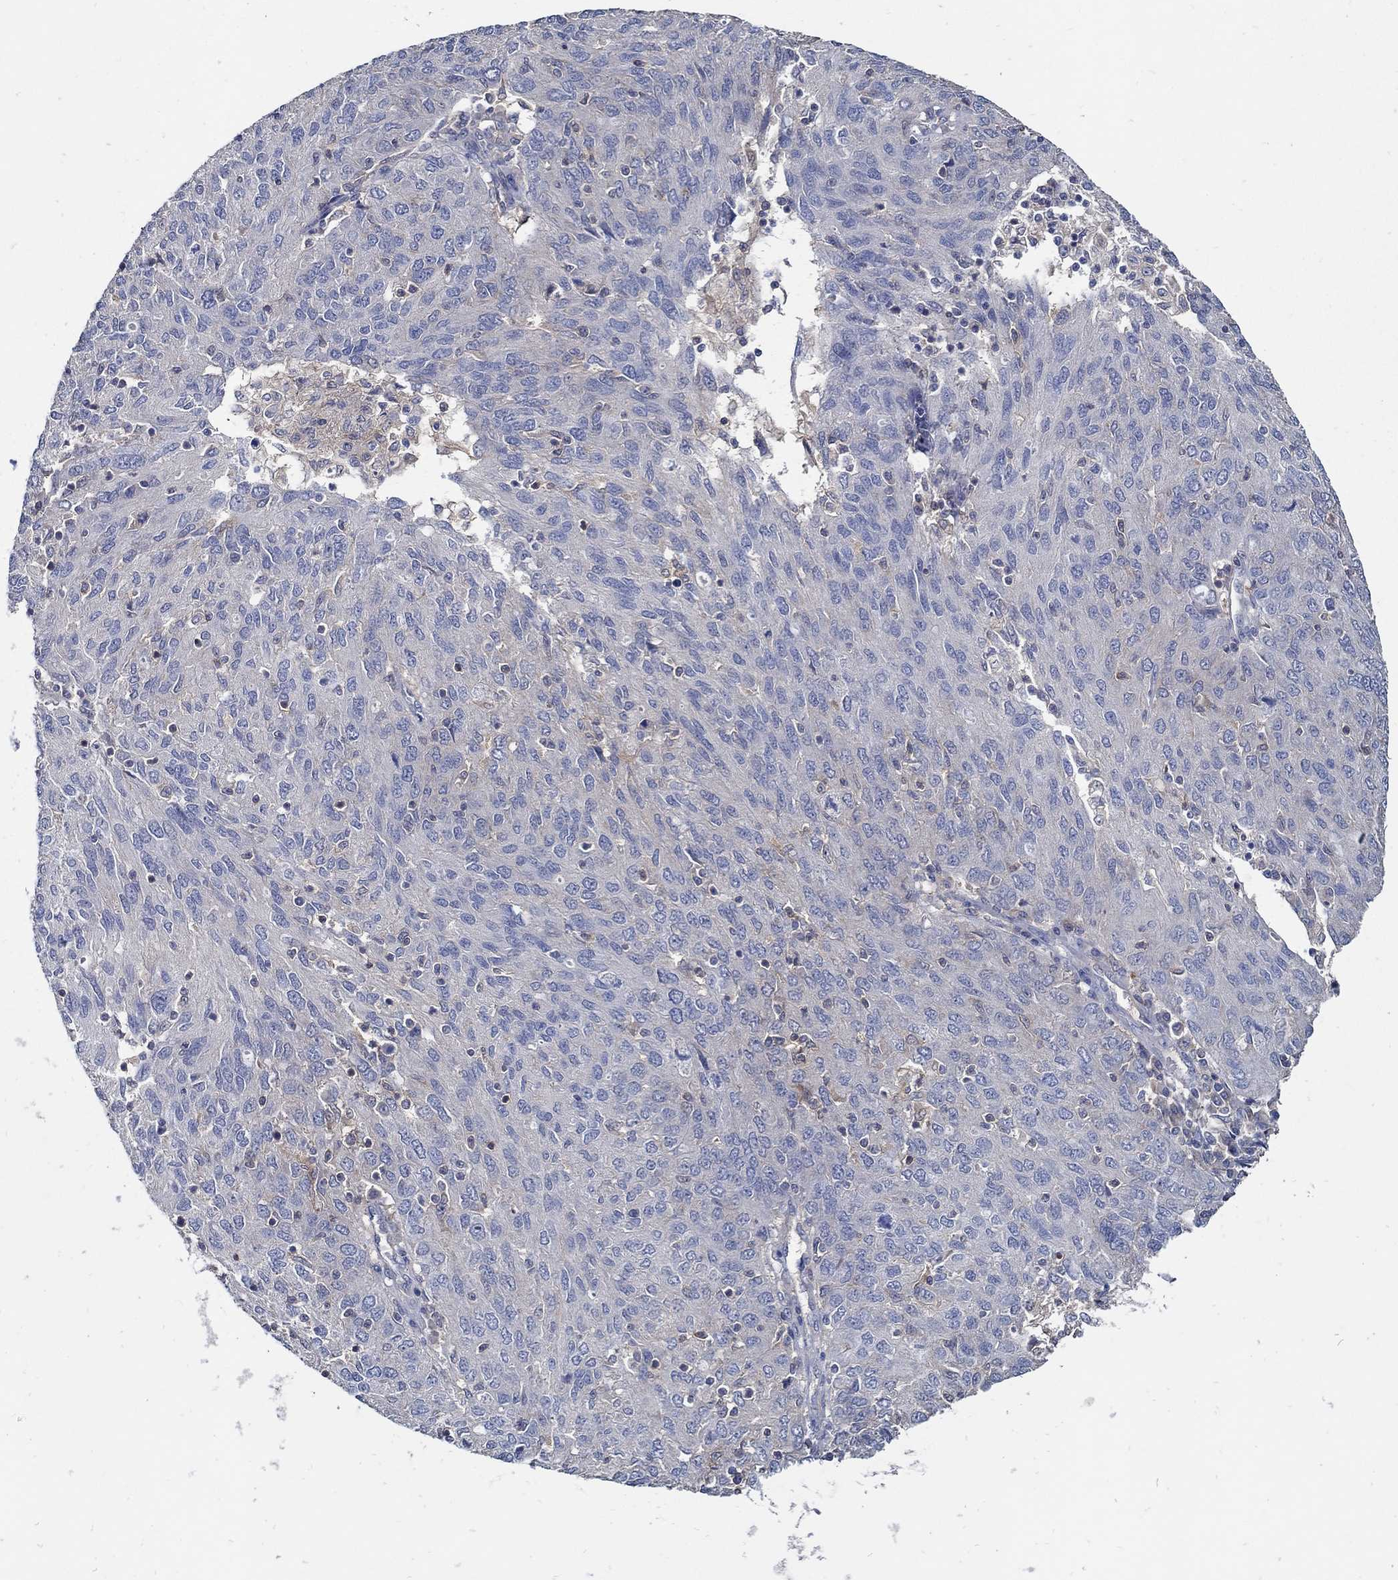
{"staining": {"intensity": "negative", "quantity": "none", "location": "none"}, "tissue": "ovarian cancer", "cell_type": "Tumor cells", "image_type": "cancer", "snomed": [{"axis": "morphology", "description": "Carcinoma, endometroid"}, {"axis": "topography", "description": "Ovary"}], "caption": "The immunohistochemistry (IHC) image has no significant staining in tumor cells of ovarian endometroid carcinoma tissue.", "gene": "MTHFR", "patient": {"sex": "female", "age": 50}}